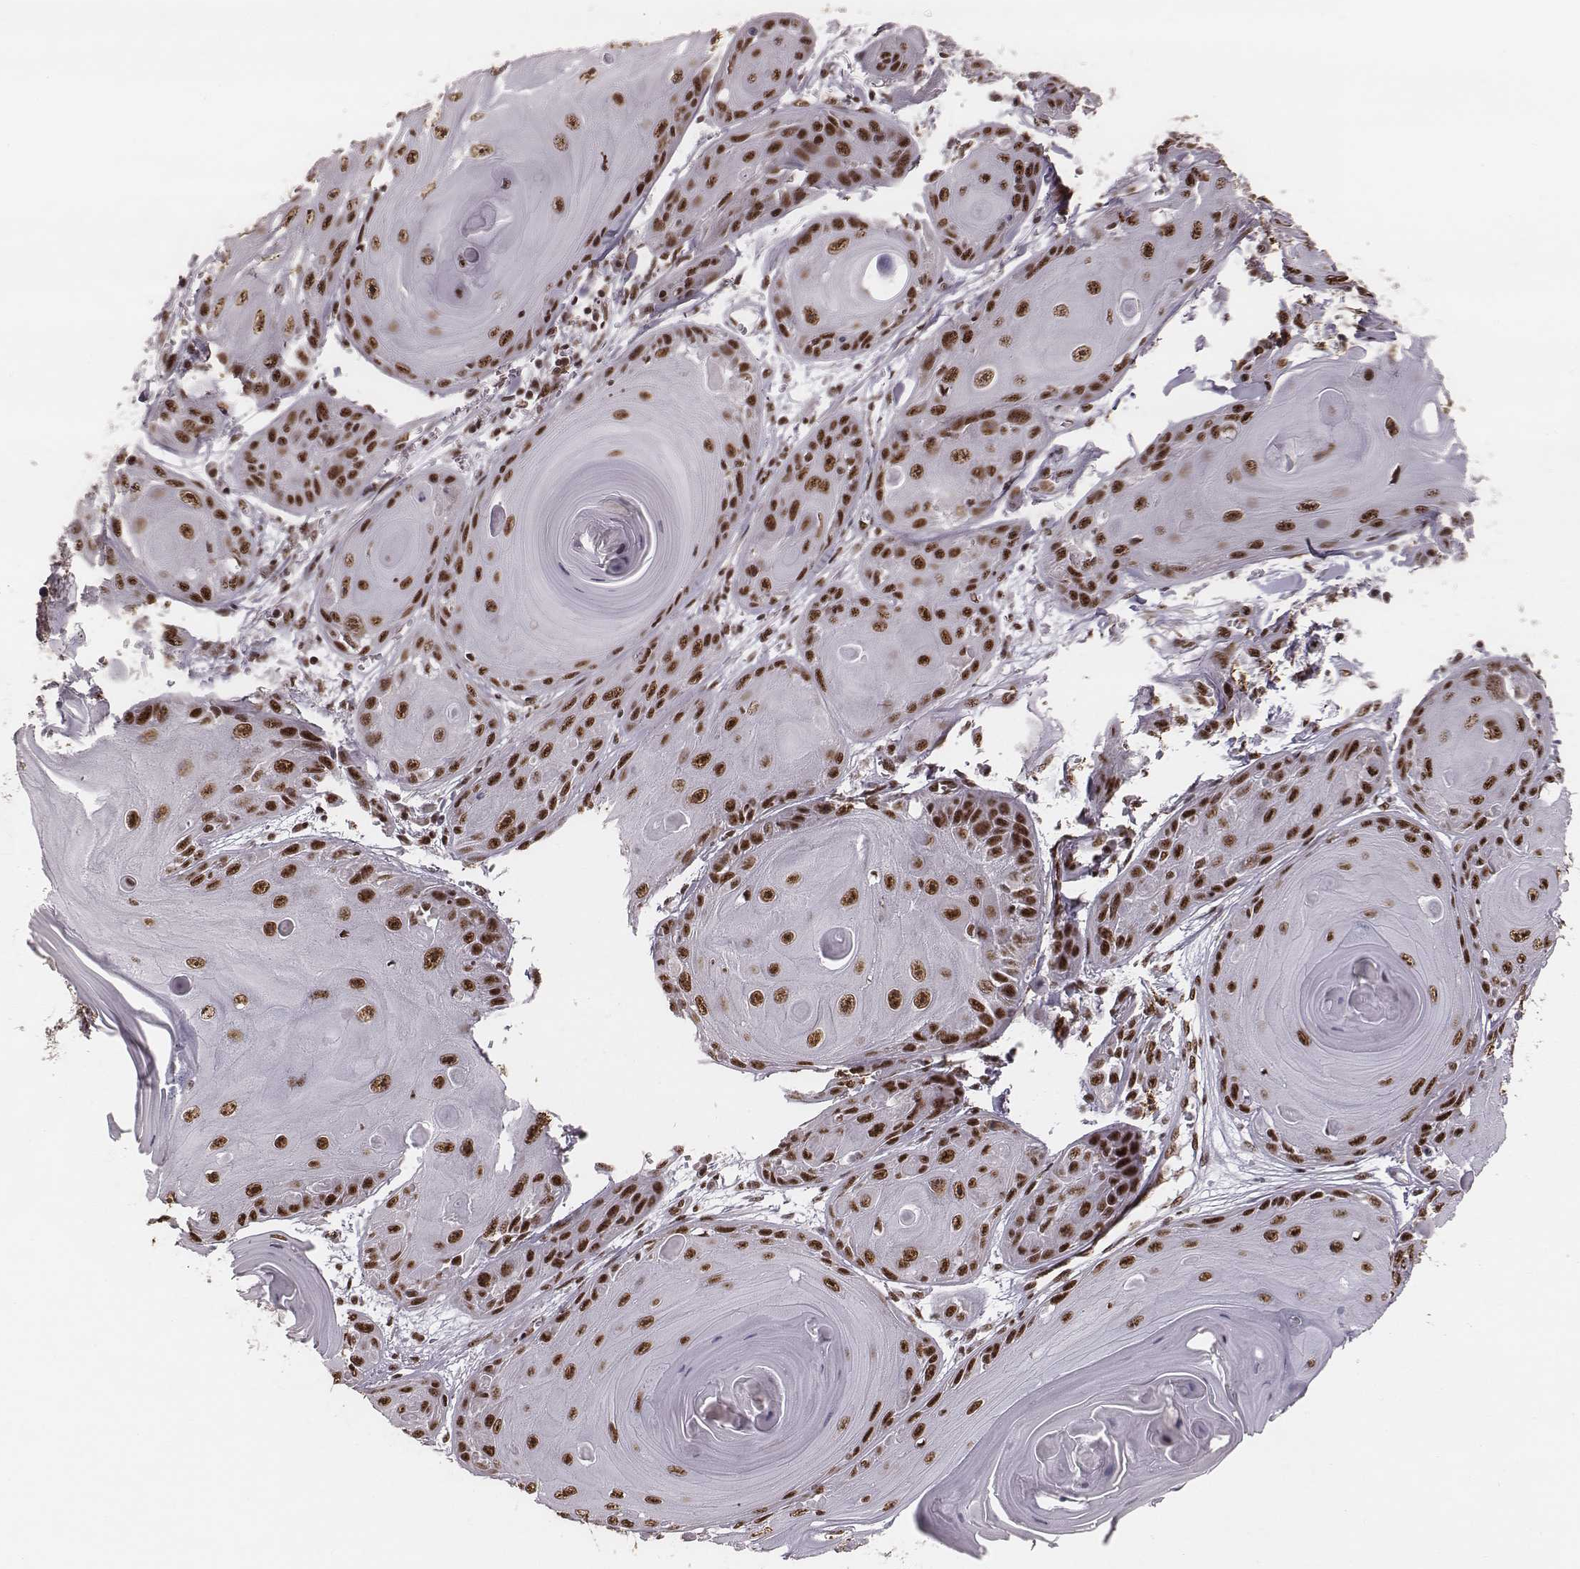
{"staining": {"intensity": "strong", "quantity": ">75%", "location": "nuclear"}, "tissue": "skin cancer", "cell_type": "Tumor cells", "image_type": "cancer", "snomed": [{"axis": "morphology", "description": "Squamous cell carcinoma, NOS"}, {"axis": "topography", "description": "Skin"}, {"axis": "topography", "description": "Vulva"}], "caption": "Tumor cells demonstrate high levels of strong nuclear staining in approximately >75% of cells in human skin squamous cell carcinoma.", "gene": "LUC7L", "patient": {"sex": "female", "age": 85}}